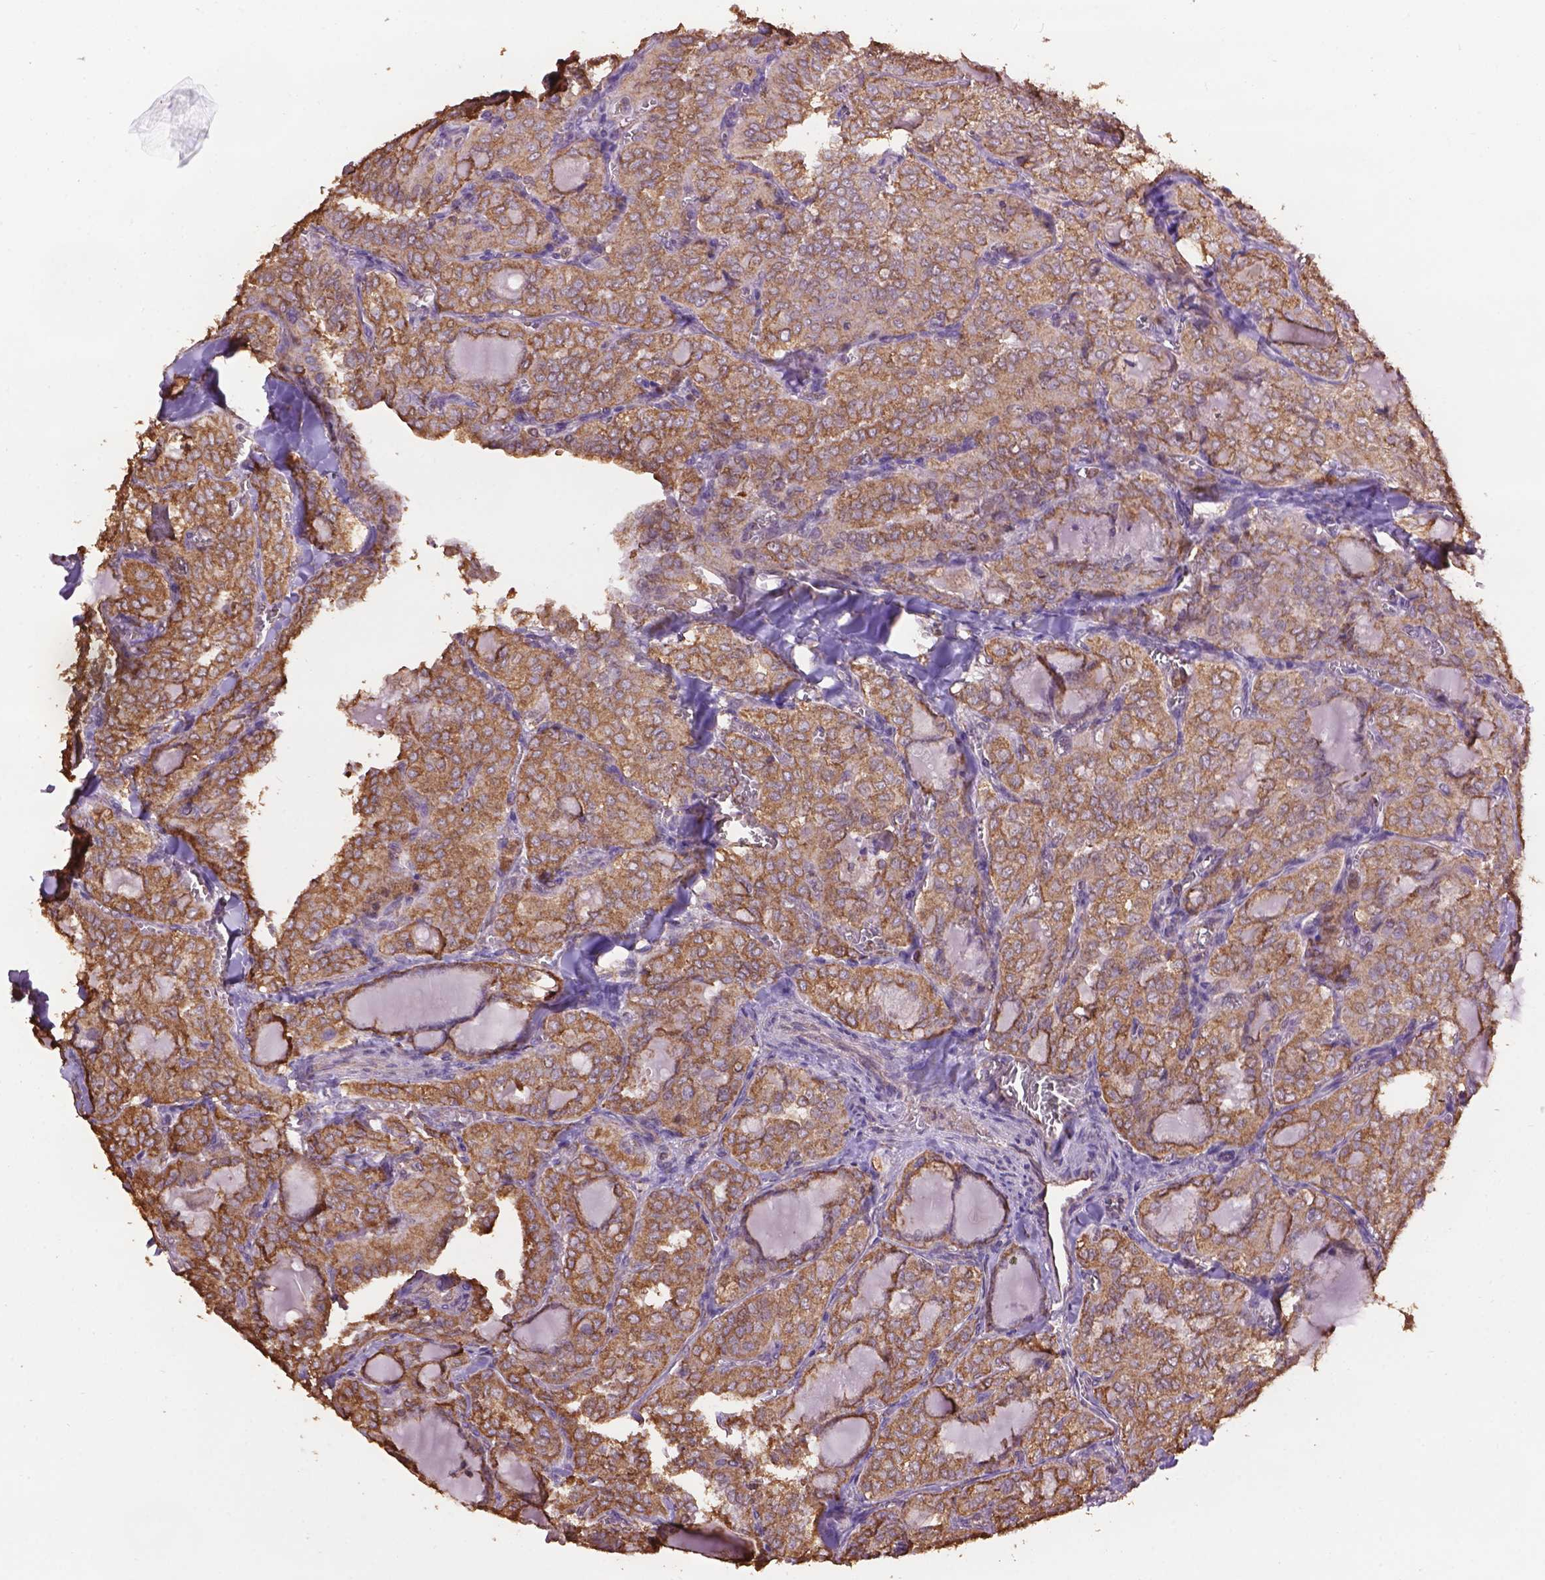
{"staining": {"intensity": "moderate", "quantity": ">75%", "location": "cytoplasmic/membranous"}, "tissue": "thyroid cancer", "cell_type": "Tumor cells", "image_type": "cancer", "snomed": [{"axis": "morphology", "description": "Papillary adenocarcinoma, NOS"}, {"axis": "topography", "description": "Thyroid gland"}], "caption": "IHC (DAB) staining of human thyroid cancer (papillary adenocarcinoma) exhibits moderate cytoplasmic/membranous protein positivity in approximately >75% of tumor cells.", "gene": "PPP2R5E", "patient": {"sex": "female", "age": 41}}